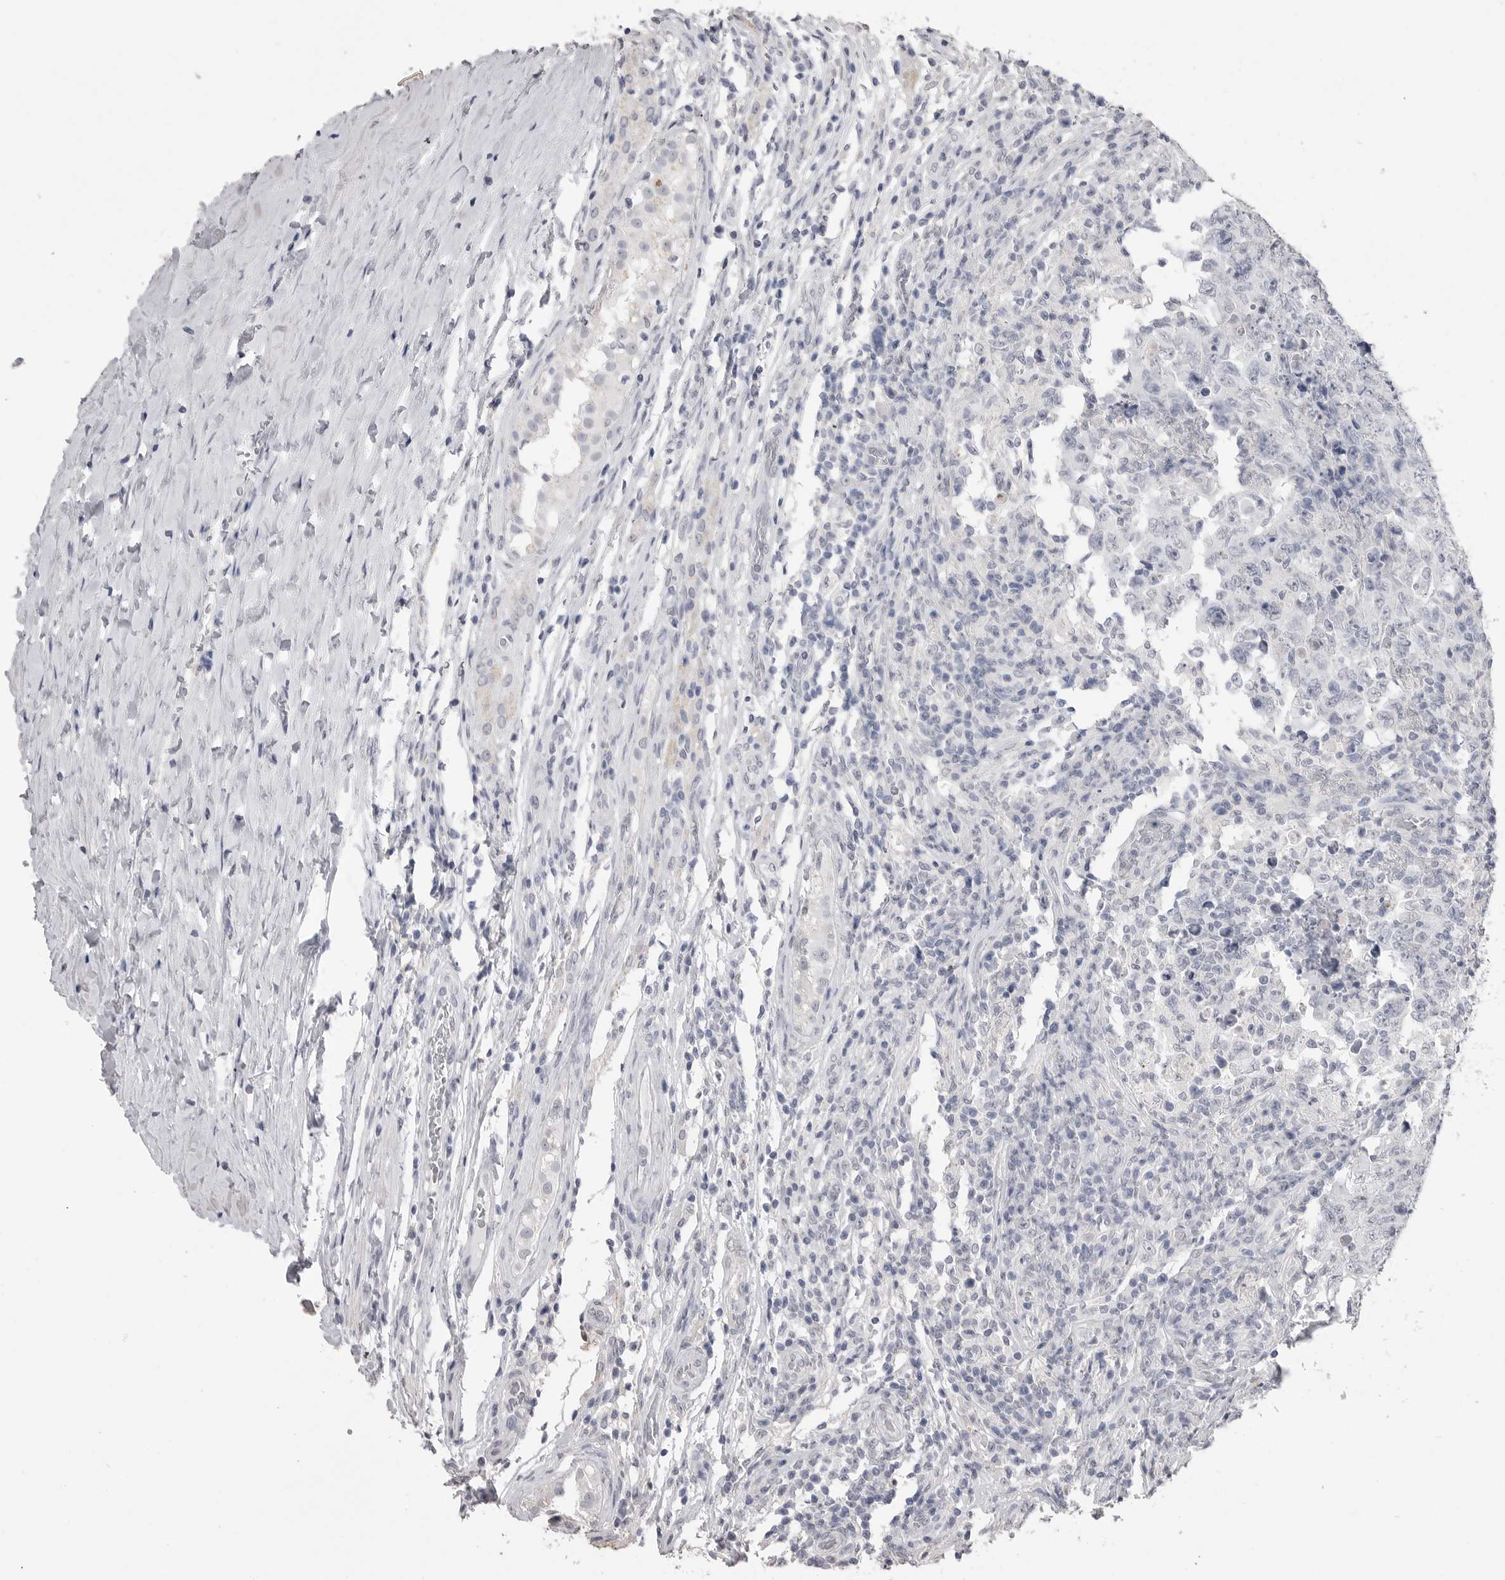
{"staining": {"intensity": "negative", "quantity": "none", "location": "none"}, "tissue": "testis cancer", "cell_type": "Tumor cells", "image_type": "cancer", "snomed": [{"axis": "morphology", "description": "Carcinoma, Embryonal, NOS"}, {"axis": "topography", "description": "Testis"}], "caption": "This histopathology image is of embryonal carcinoma (testis) stained with IHC to label a protein in brown with the nuclei are counter-stained blue. There is no staining in tumor cells. Brightfield microscopy of IHC stained with DAB (brown) and hematoxylin (blue), captured at high magnification.", "gene": "ICAM5", "patient": {"sex": "male", "age": 26}}